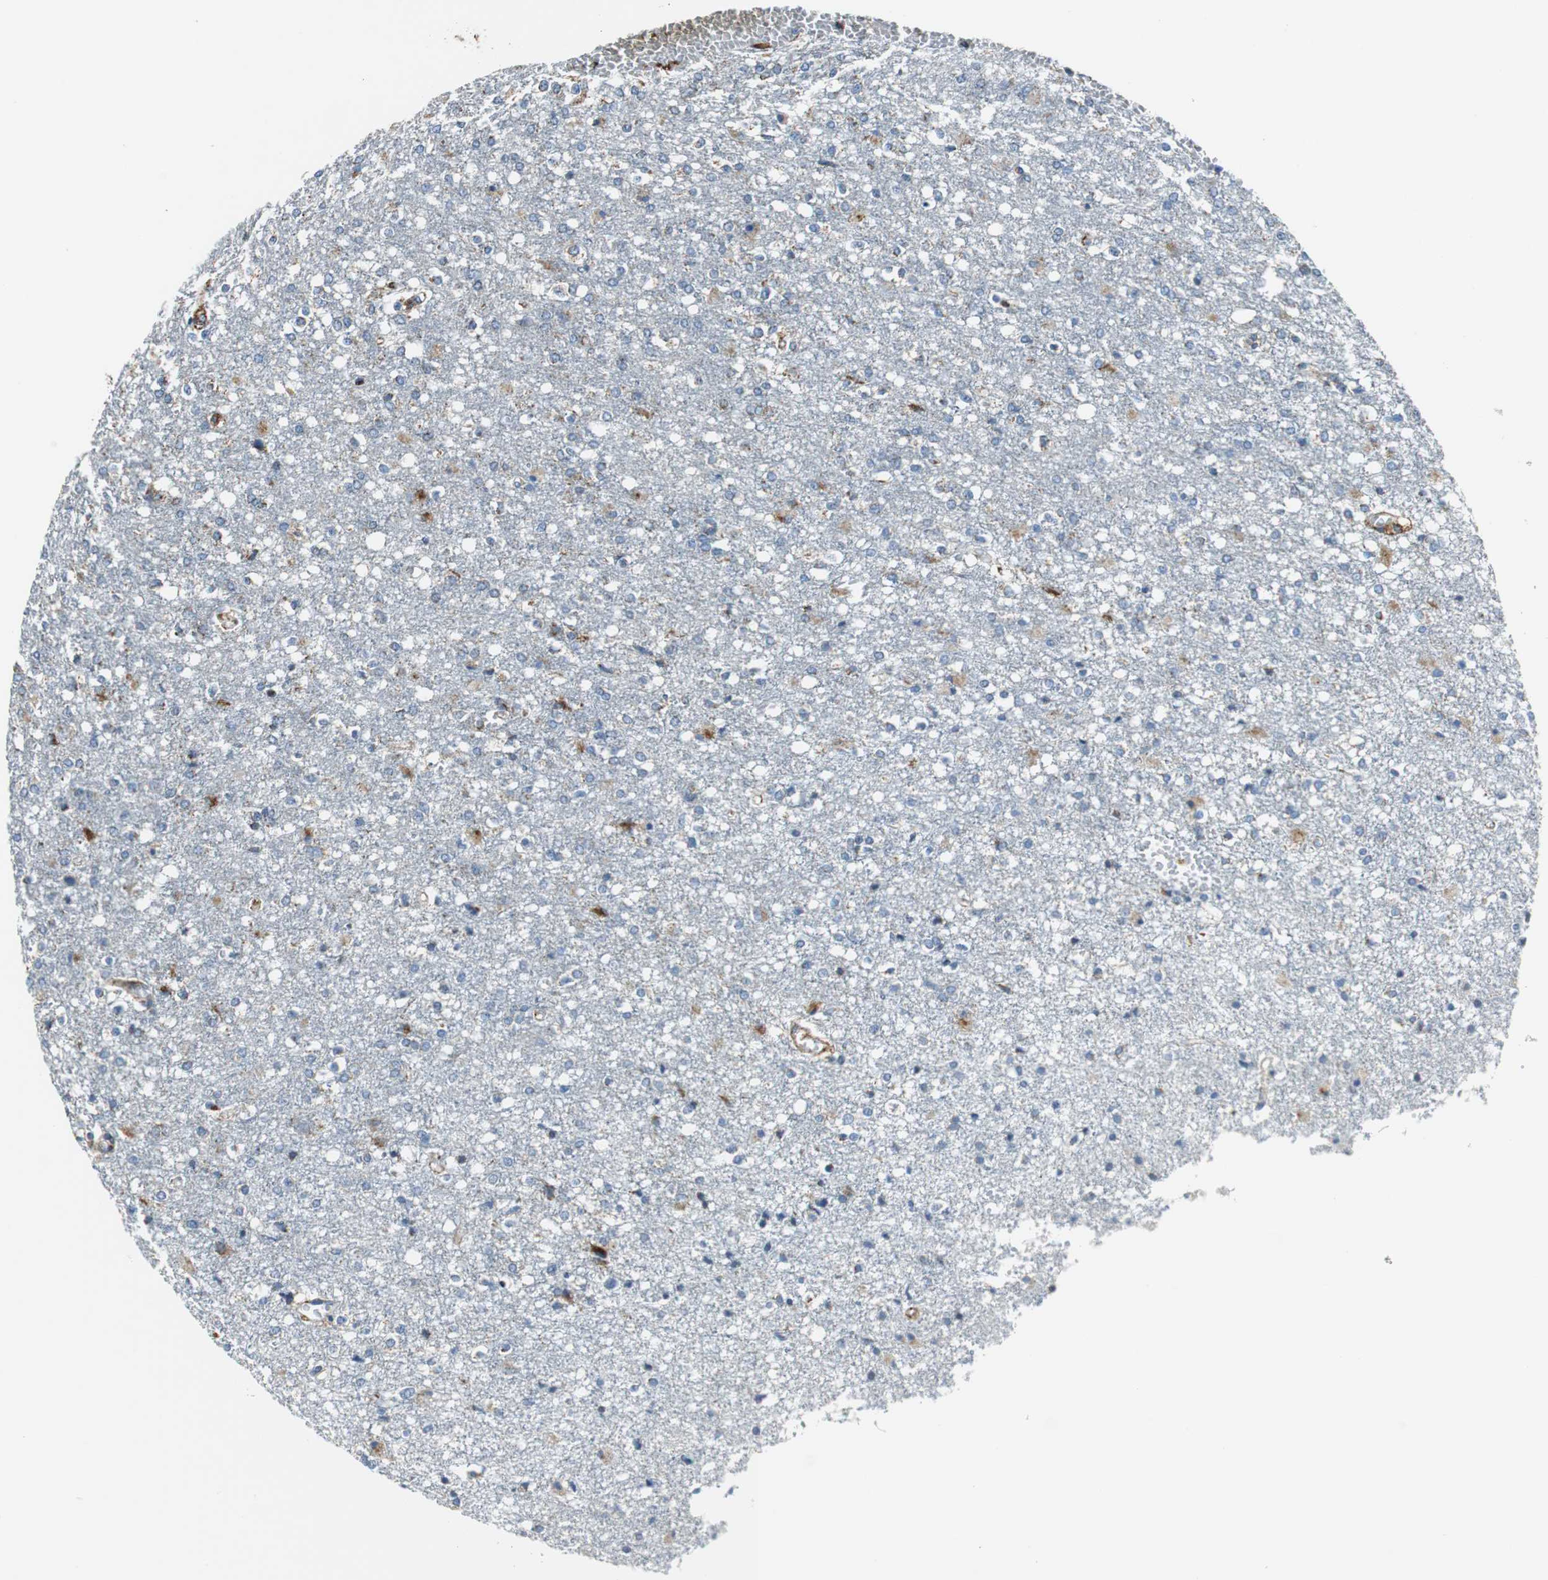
{"staining": {"intensity": "moderate", "quantity": "25%-75%", "location": "cytoplasmic/membranous"}, "tissue": "glioma", "cell_type": "Tumor cells", "image_type": "cancer", "snomed": [{"axis": "morphology", "description": "Glioma, malignant, High grade"}, {"axis": "topography", "description": "Cerebral cortex"}], "caption": "A medium amount of moderate cytoplasmic/membranous expression is present in about 25%-75% of tumor cells in malignant glioma (high-grade) tissue. (brown staining indicates protein expression, while blue staining denotes nuclei).", "gene": "C1QTNF7", "patient": {"sex": "male", "age": 76}}